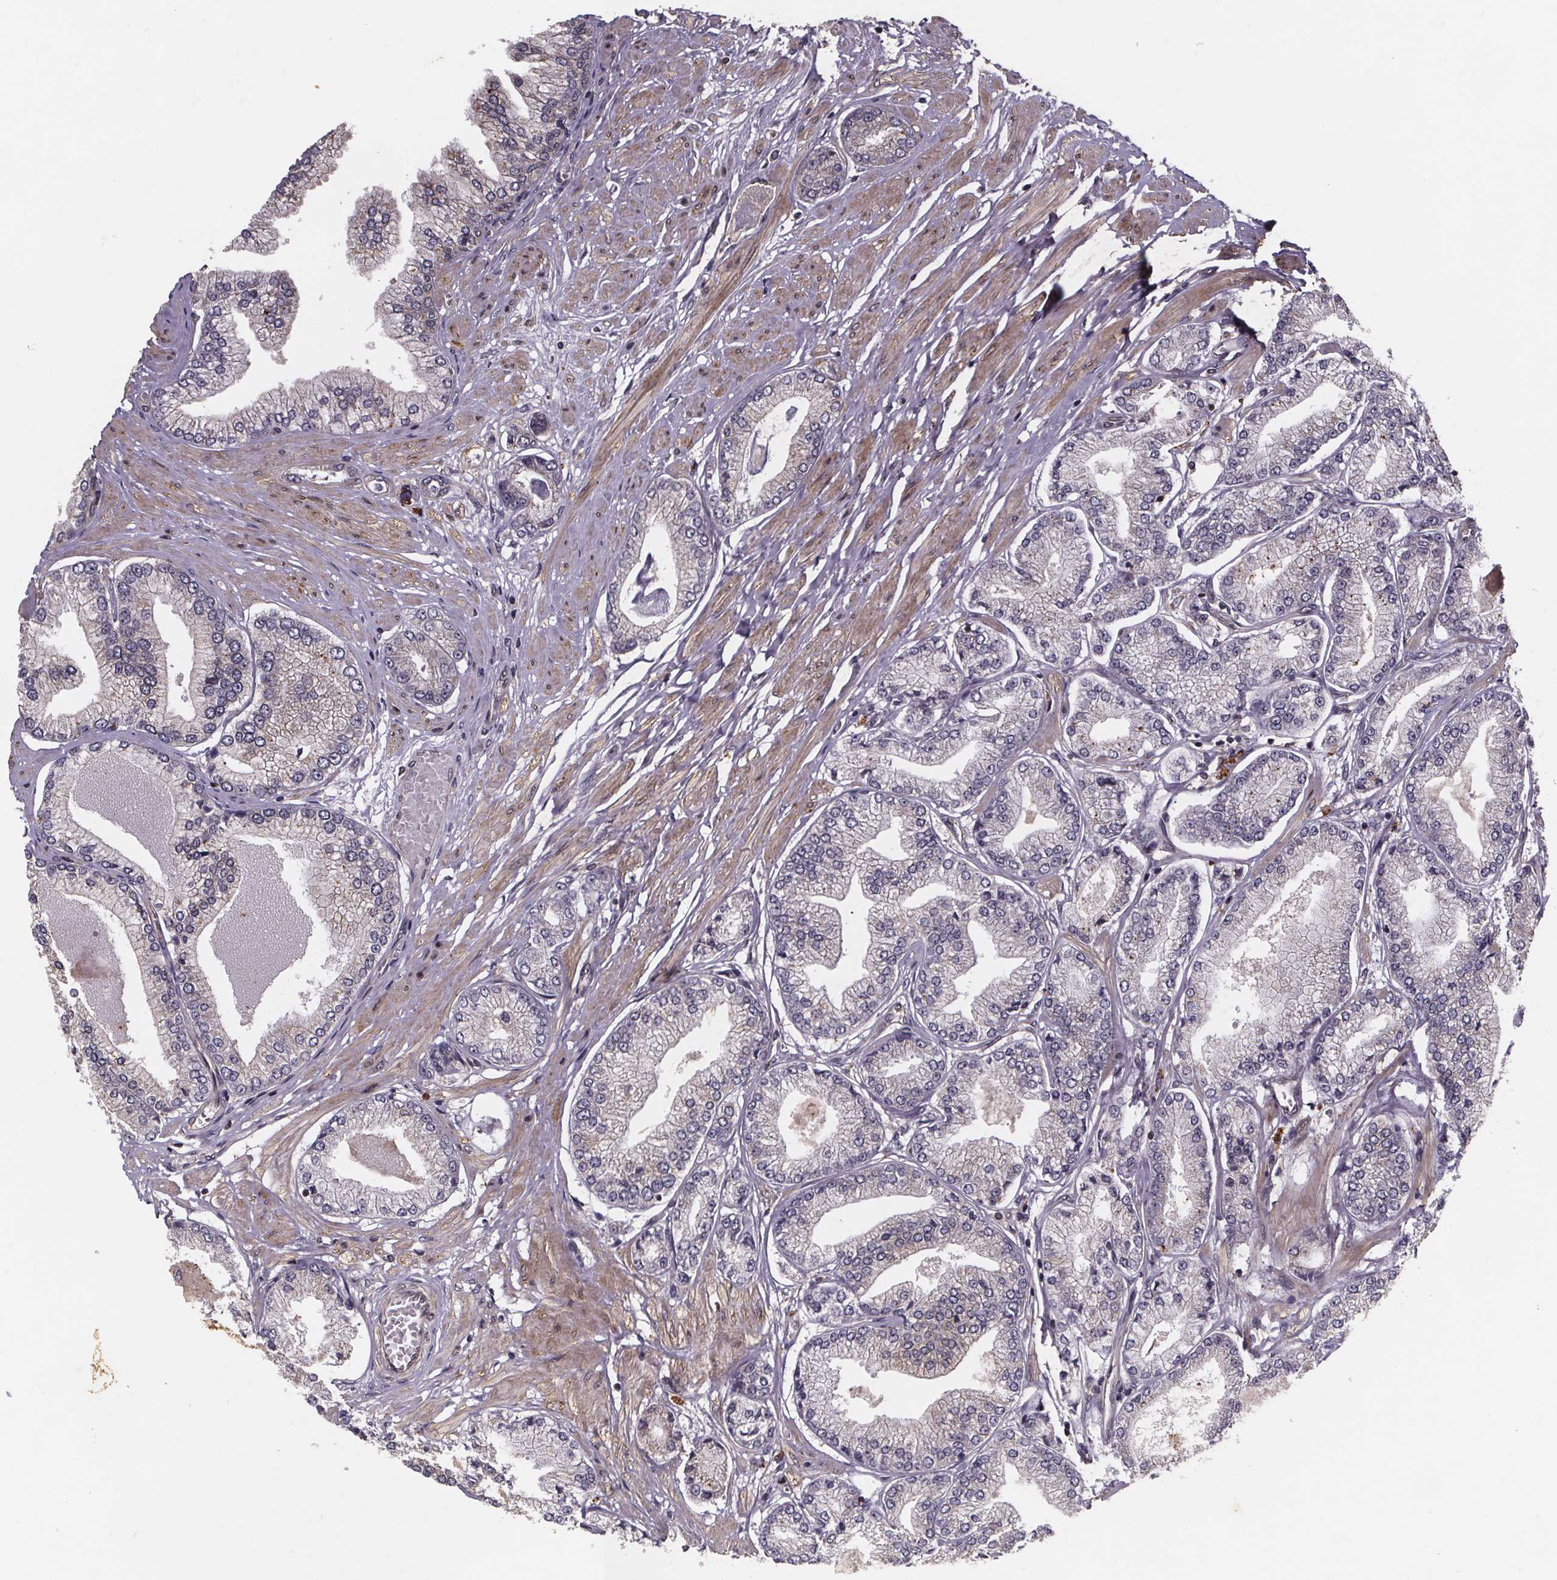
{"staining": {"intensity": "negative", "quantity": "none", "location": "none"}, "tissue": "prostate cancer", "cell_type": "Tumor cells", "image_type": "cancer", "snomed": [{"axis": "morphology", "description": "Adenocarcinoma, Low grade"}, {"axis": "topography", "description": "Prostate"}], "caption": "Immunohistochemistry of human prostate low-grade adenocarcinoma displays no staining in tumor cells.", "gene": "PIERCE2", "patient": {"sex": "male", "age": 55}}